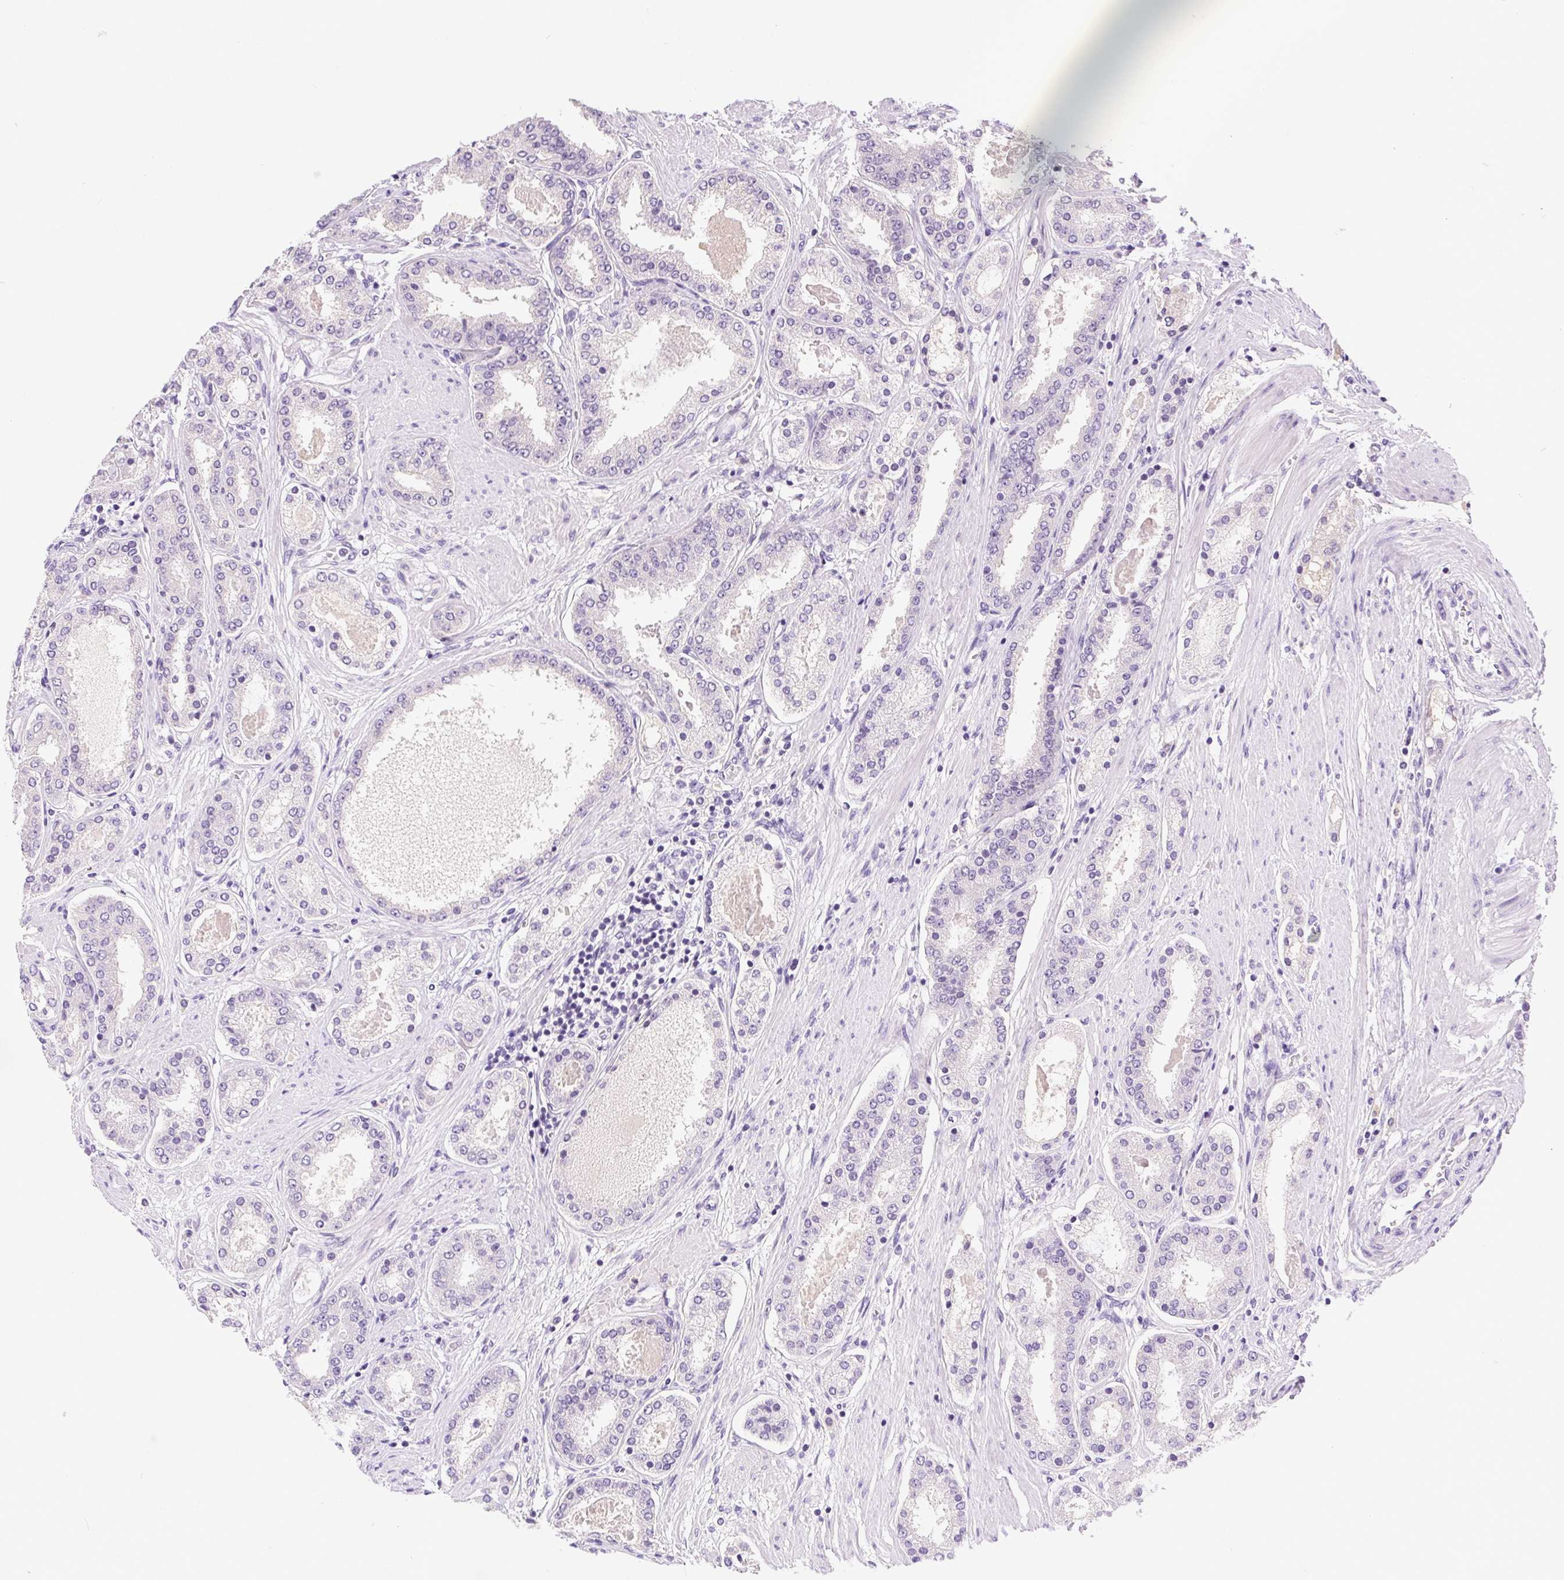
{"staining": {"intensity": "negative", "quantity": "none", "location": "none"}, "tissue": "prostate cancer", "cell_type": "Tumor cells", "image_type": "cancer", "snomed": [{"axis": "morphology", "description": "Adenocarcinoma, High grade"}, {"axis": "topography", "description": "Prostate"}], "caption": "This is a micrograph of IHC staining of high-grade adenocarcinoma (prostate), which shows no positivity in tumor cells.", "gene": "SSTR4", "patient": {"sex": "male", "age": 63}}